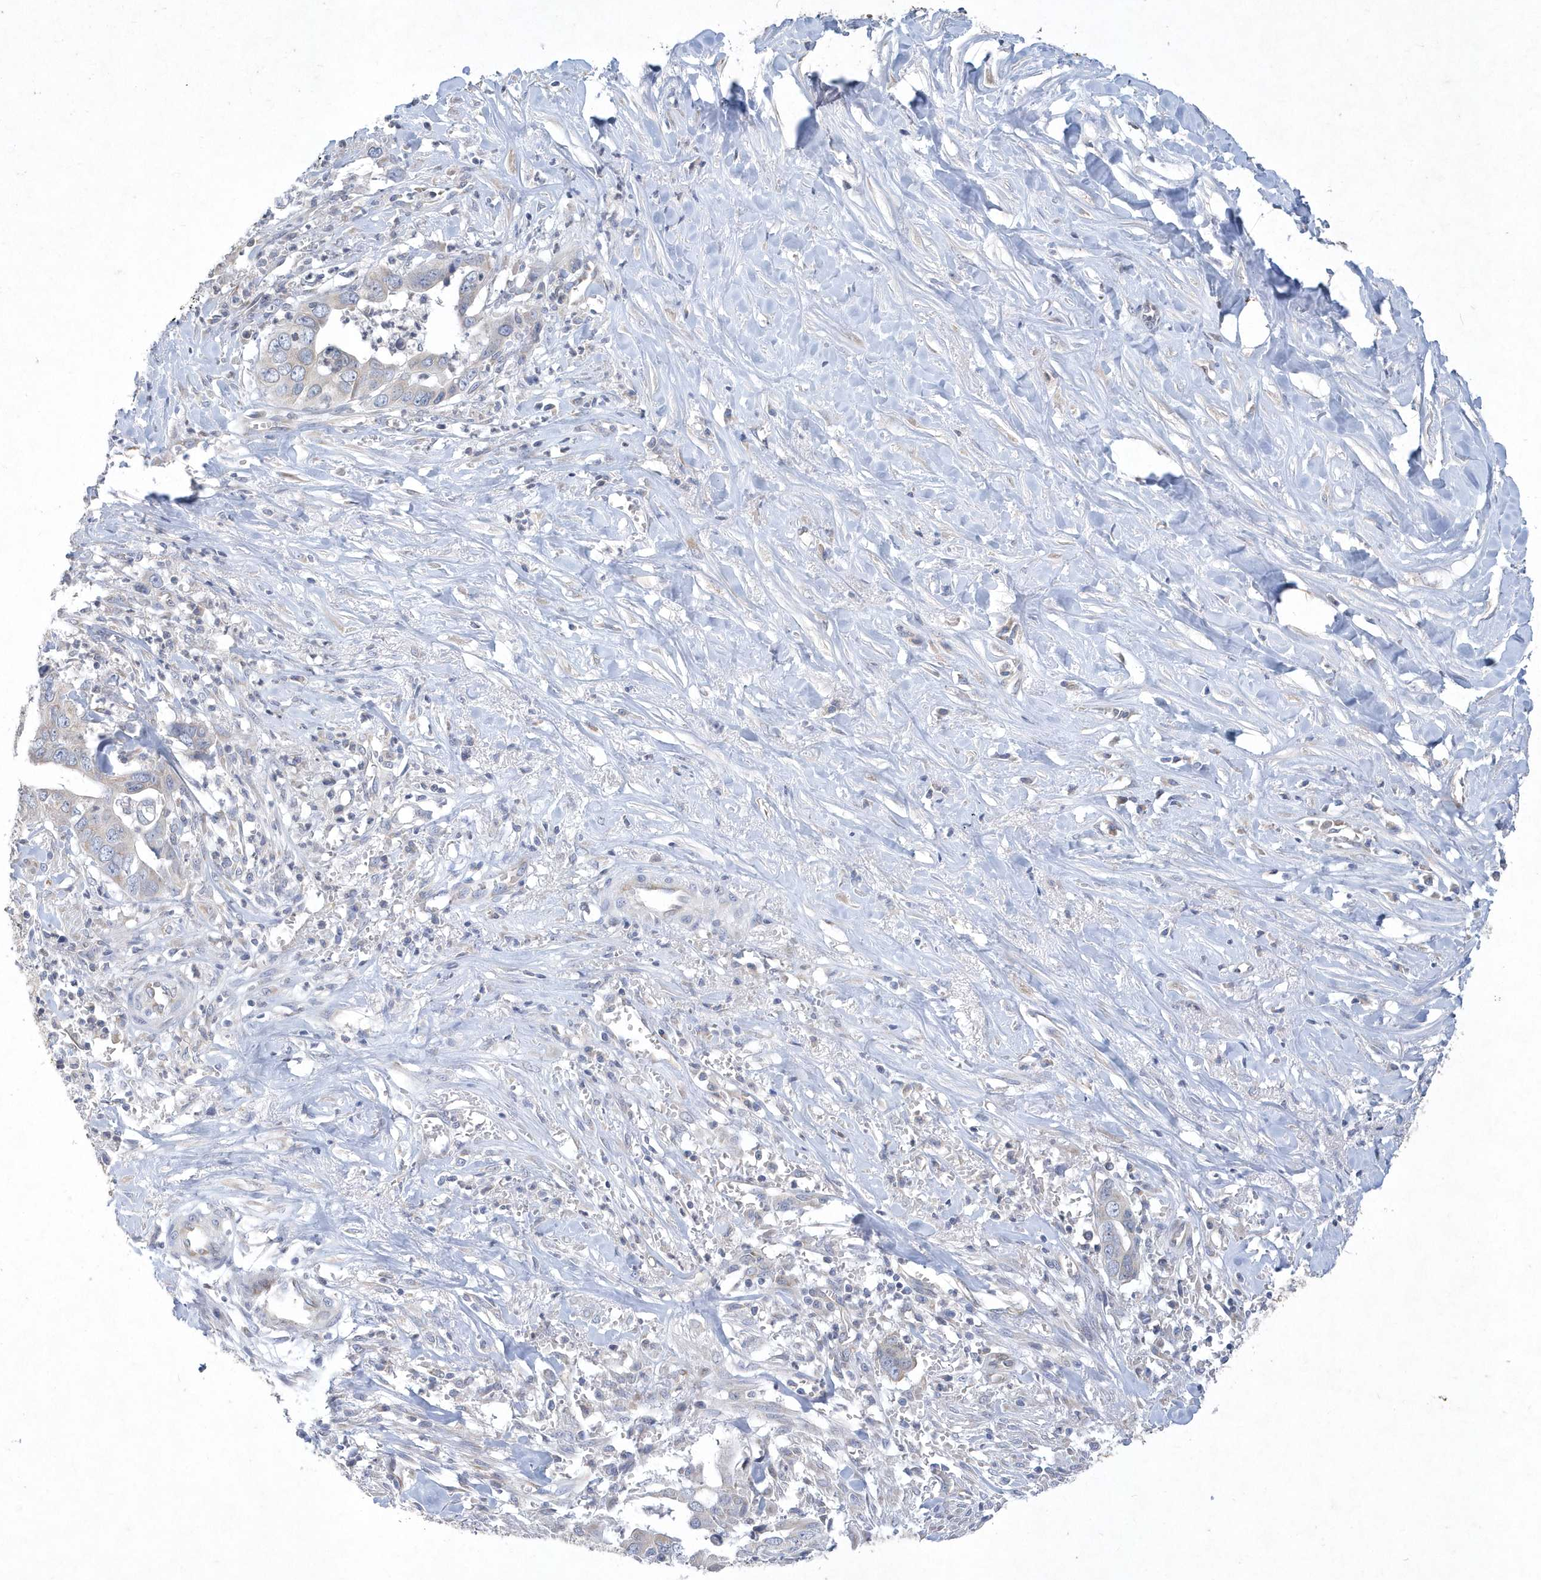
{"staining": {"intensity": "negative", "quantity": "none", "location": "none"}, "tissue": "liver cancer", "cell_type": "Tumor cells", "image_type": "cancer", "snomed": [{"axis": "morphology", "description": "Cholangiocarcinoma"}, {"axis": "topography", "description": "Liver"}], "caption": "Protein analysis of liver cholangiocarcinoma exhibits no significant staining in tumor cells.", "gene": "DGAT1", "patient": {"sex": "female", "age": 79}}